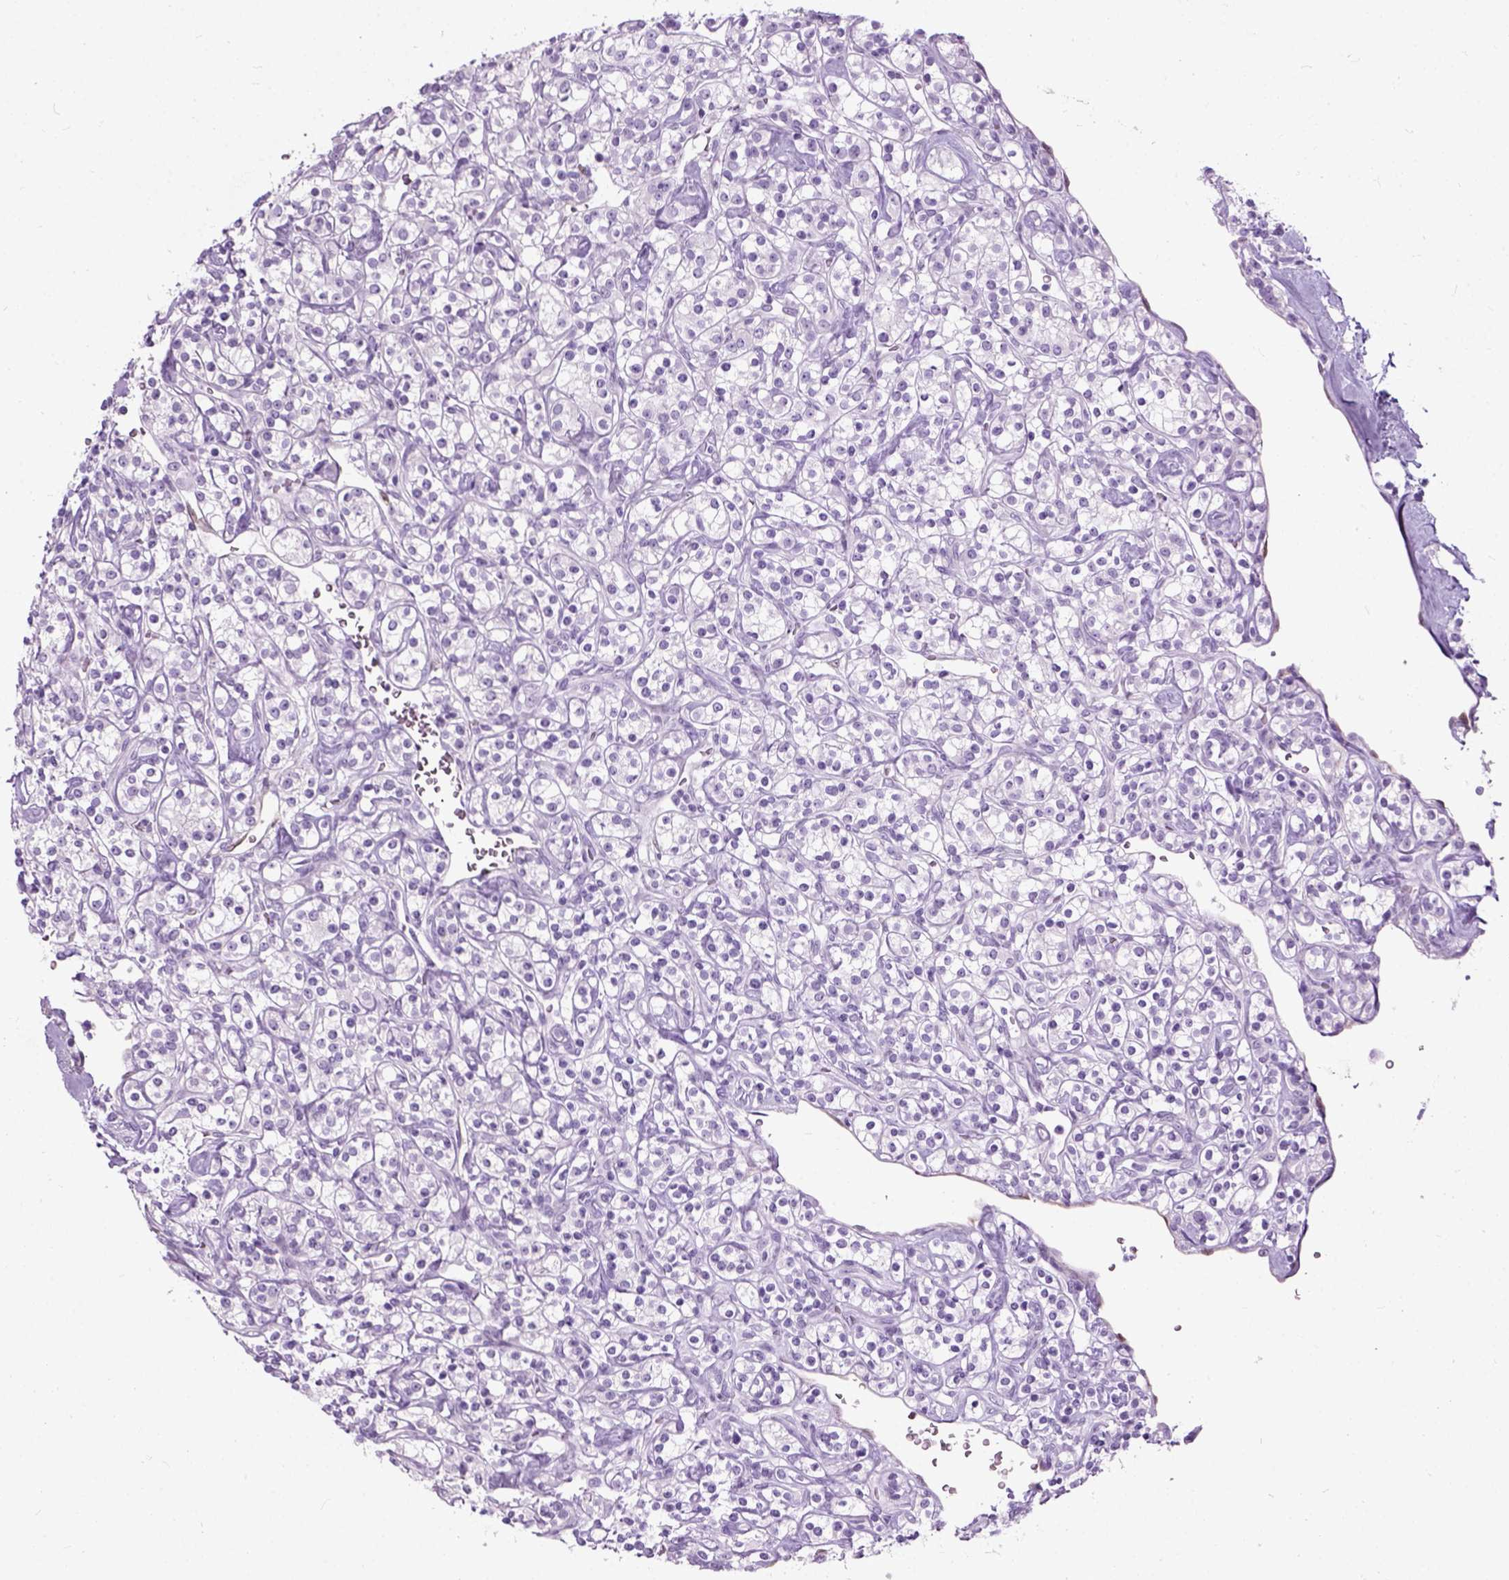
{"staining": {"intensity": "negative", "quantity": "none", "location": "none"}, "tissue": "renal cancer", "cell_type": "Tumor cells", "image_type": "cancer", "snomed": [{"axis": "morphology", "description": "Adenocarcinoma, NOS"}, {"axis": "topography", "description": "Kidney"}], "caption": "High power microscopy micrograph of an IHC image of renal cancer, revealing no significant expression in tumor cells.", "gene": "AXDND1", "patient": {"sex": "male", "age": 77}}